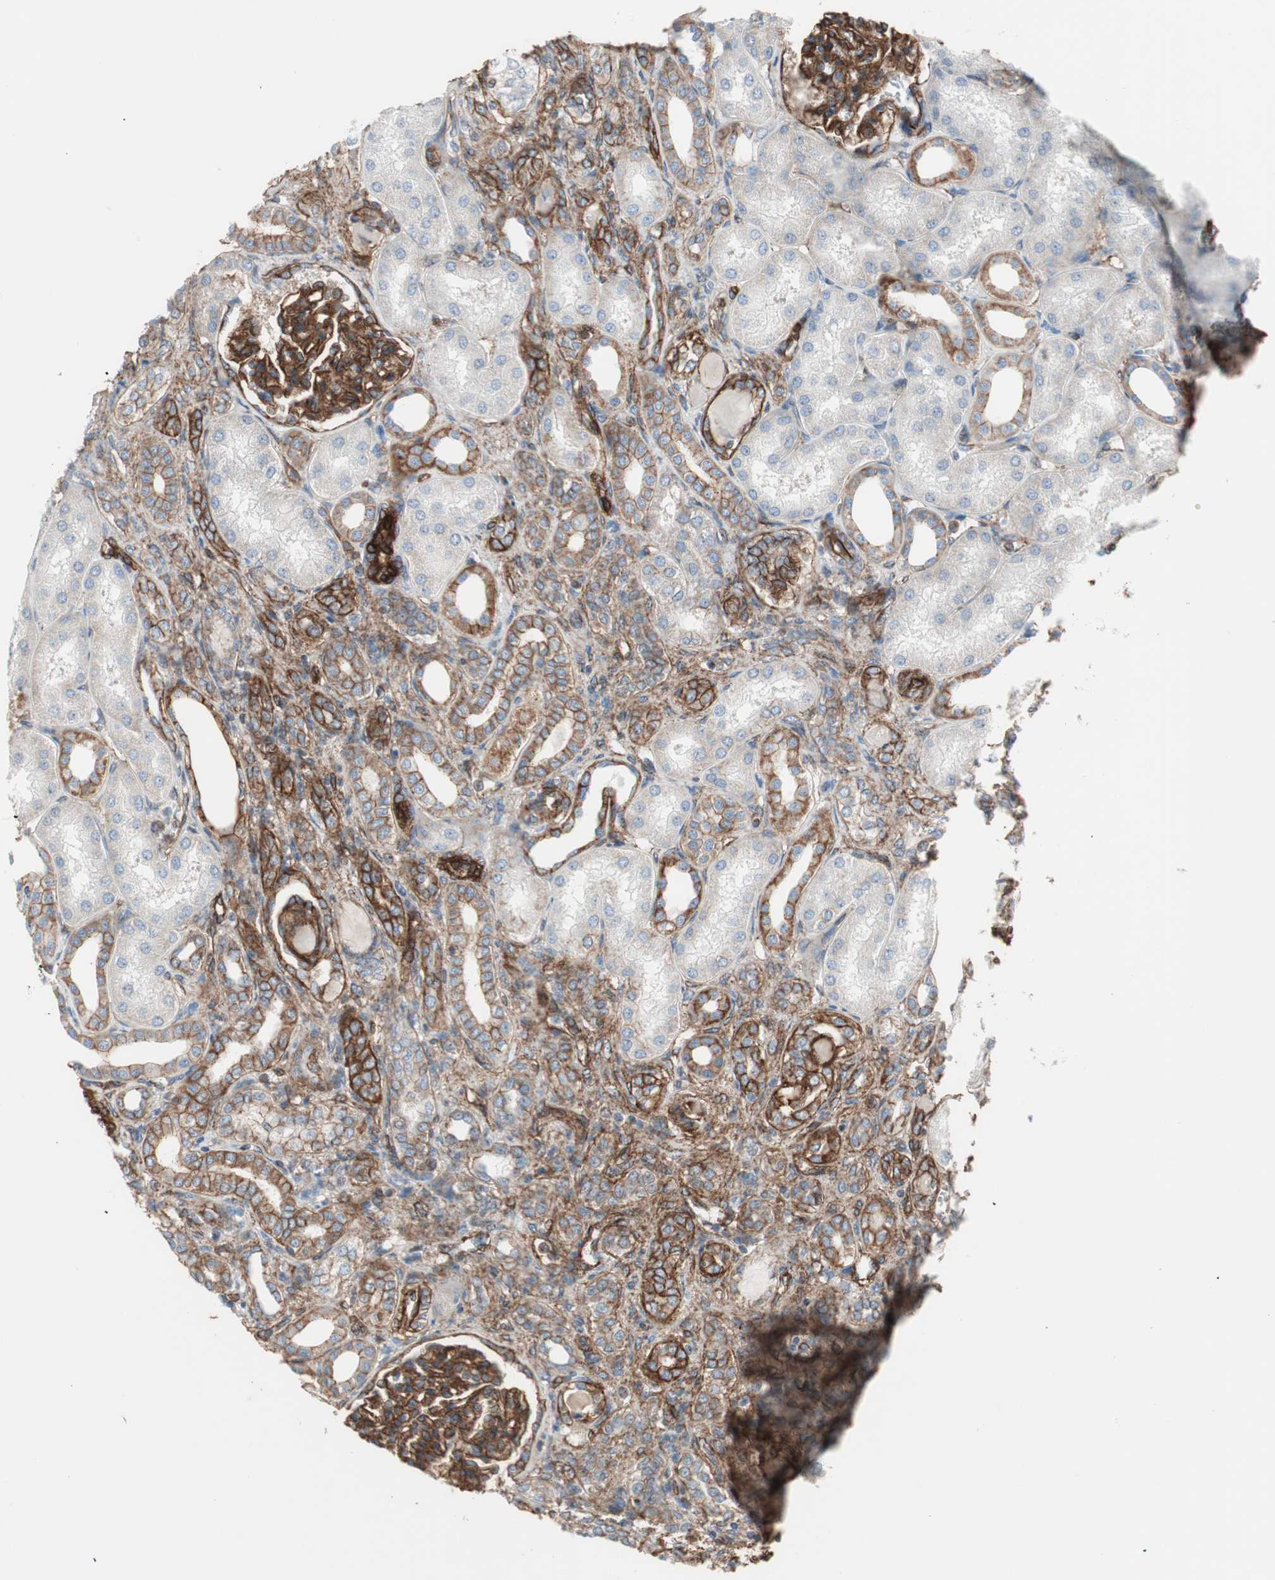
{"staining": {"intensity": "strong", "quantity": ">75%", "location": "cytoplasmic/membranous"}, "tissue": "kidney", "cell_type": "Cells in glomeruli", "image_type": "normal", "snomed": [{"axis": "morphology", "description": "Normal tissue, NOS"}, {"axis": "topography", "description": "Kidney"}], "caption": "Immunohistochemical staining of unremarkable kidney exhibits high levels of strong cytoplasmic/membranous staining in about >75% of cells in glomeruli.", "gene": "TCTA", "patient": {"sex": "male", "age": 7}}